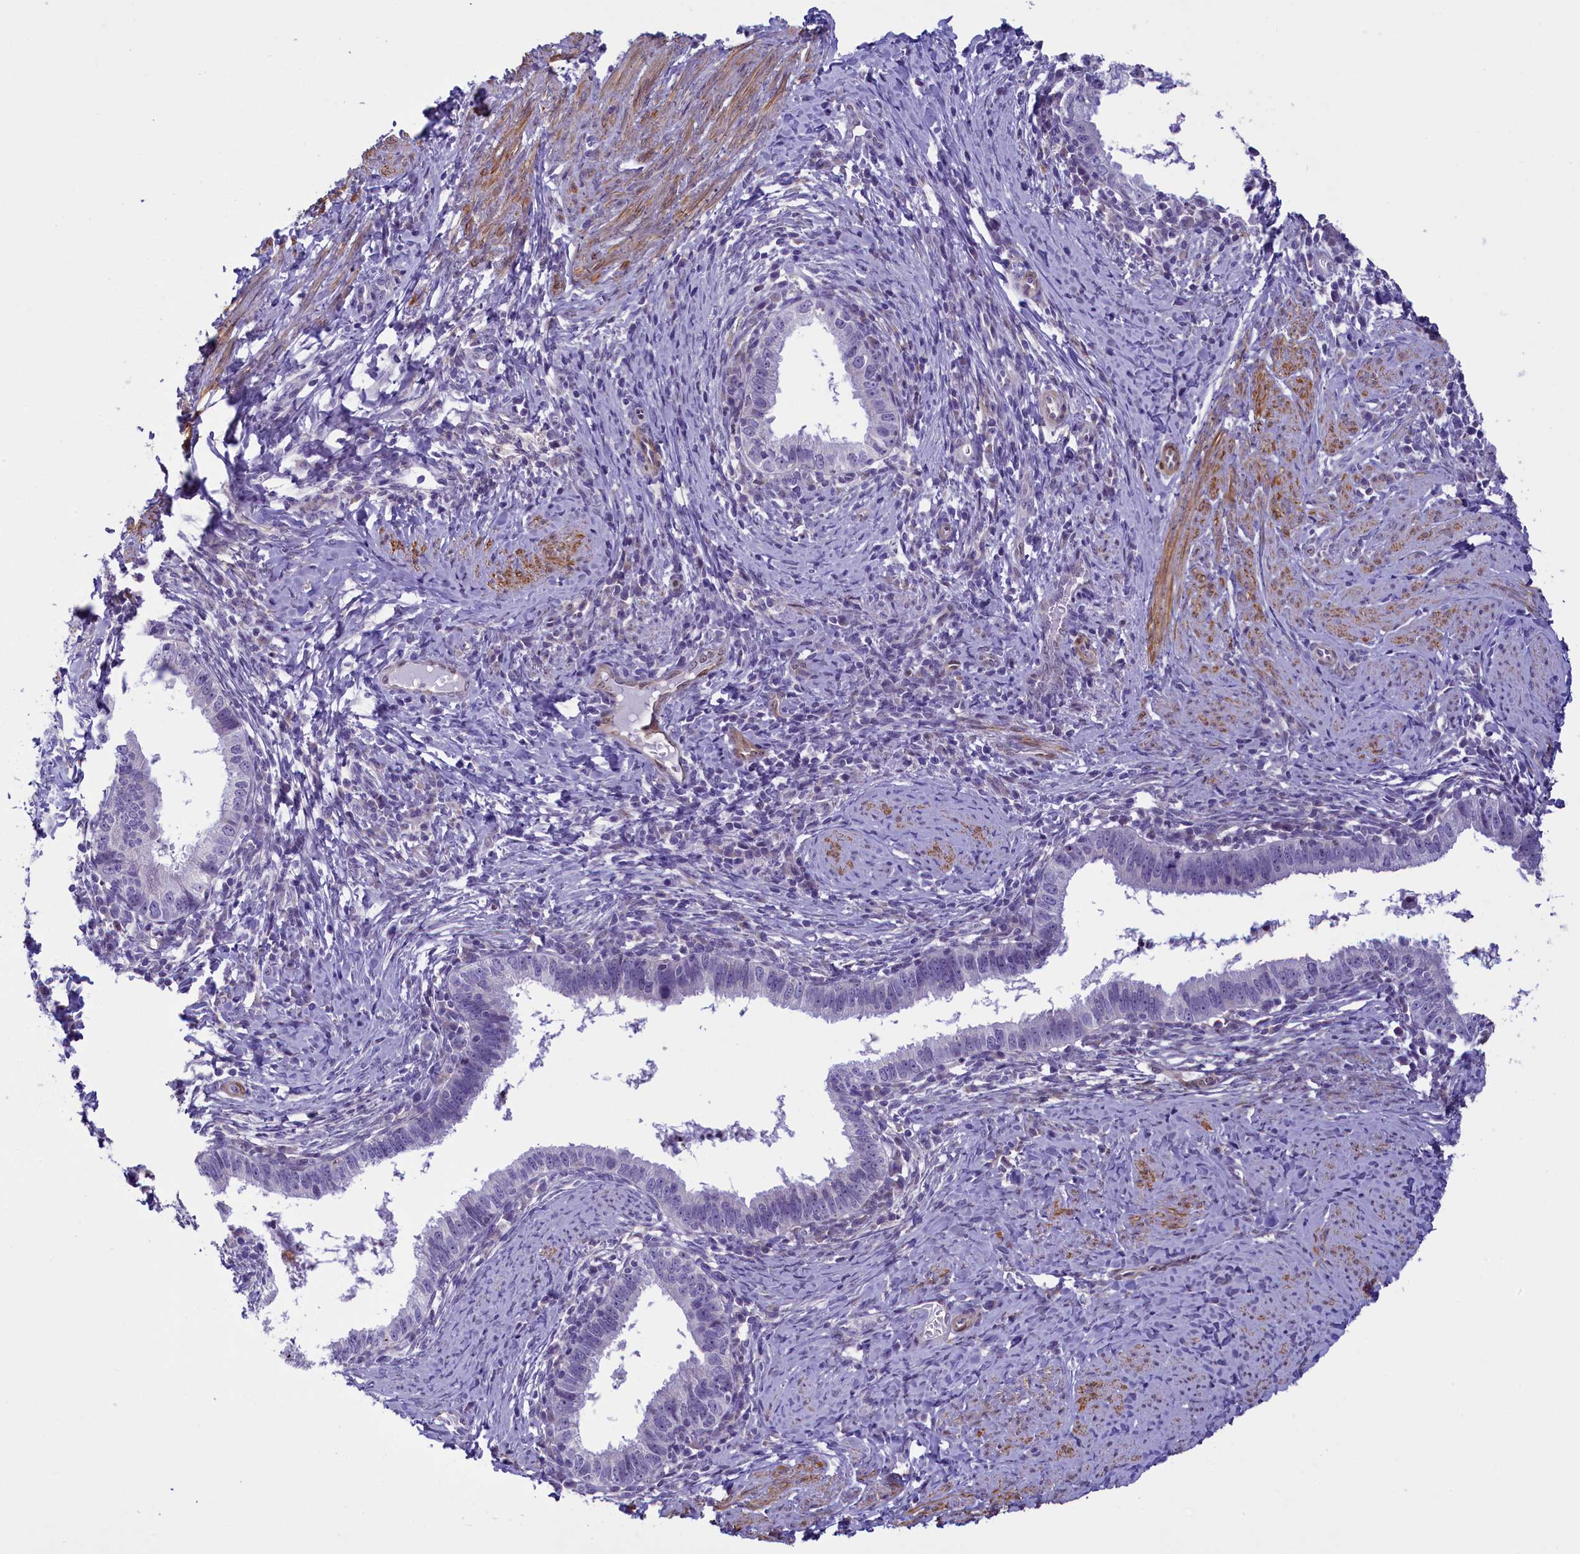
{"staining": {"intensity": "negative", "quantity": "none", "location": "none"}, "tissue": "cervical cancer", "cell_type": "Tumor cells", "image_type": "cancer", "snomed": [{"axis": "morphology", "description": "Adenocarcinoma, NOS"}, {"axis": "topography", "description": "Cervix"}], "caption": "Immunohistochemistry micrograph of human cervical cancer stained for a protein (brown), which reveals no staining in tumor cells.", "gene": "IGSF6", "patient": {"sex": "female", "age": 36}}